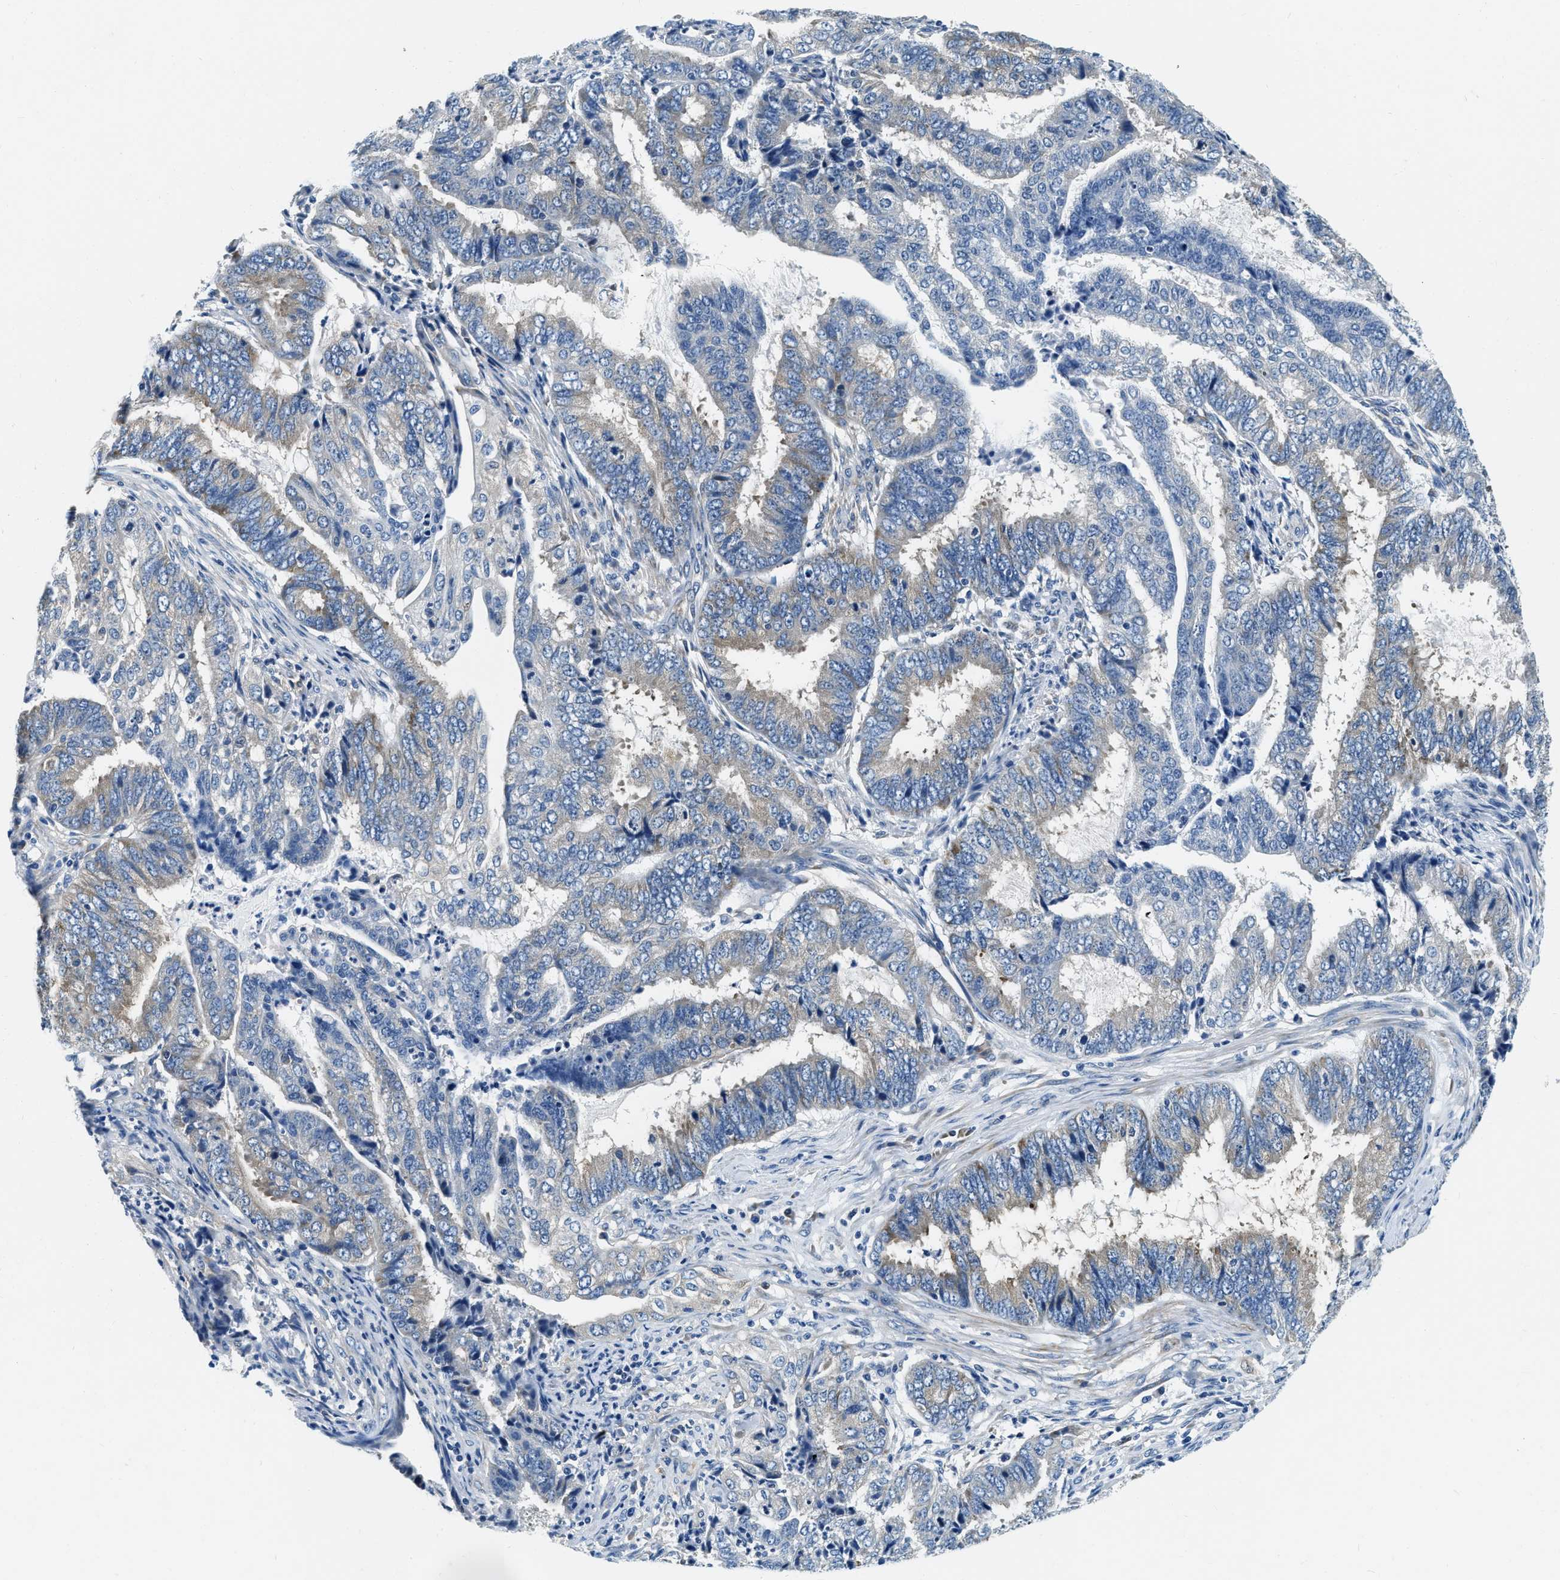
{"staining": {"intensity": "weak", "quantity": "<25%", "location": "cytoplasmic/membranous"}, "tissue": "endometrial cancer", "cell_type": "Tumor cells", "image_type": "cancer", "snomed": [{"axis": "morphology", "description": "Adenocarcinoma, NOS"}, {"axis": "topography", "description": "Endometrium"}], "caption": "The histopathology image reveals no significant staining in tumor cells of endometrial adenocarcinoma.", "gene": "EIF2AK2", "patient": {"sex": "female", "age": 51}}